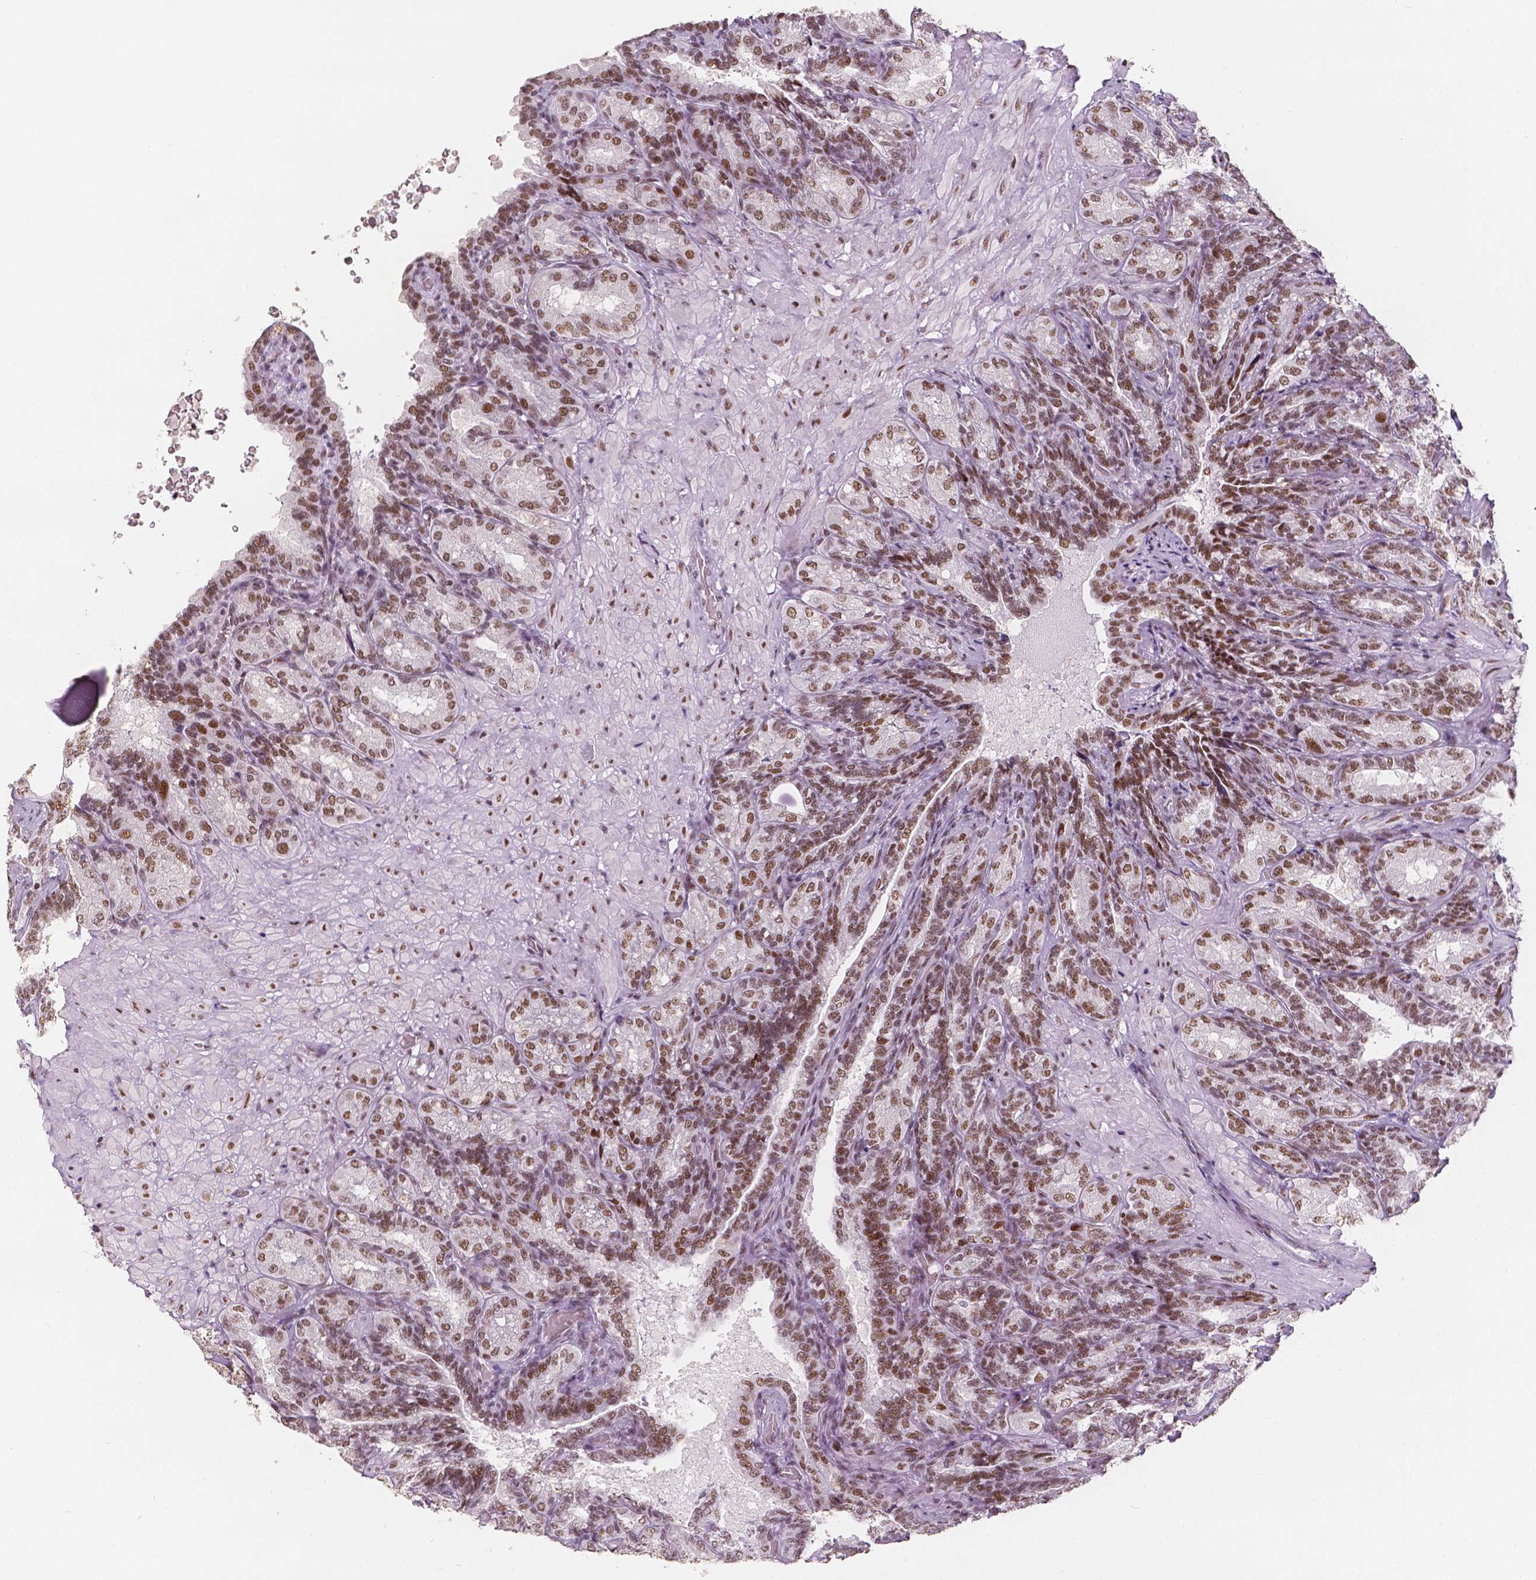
{"staining": {"intensity": "moderate", "quantity": ">75%", "location": "nuclear"}, "tissue": "seminal vesicle", "cell_type": "Glandular cells", "image_type": "normal", "snomed": [{"axis": "morphology", "description": "Normal tissue, NOS"}, {"axis": "topography", "description": "Seminal veicle"}], "caption": "A brown stain shows moderate nuclear positivity of a protein in glandular cells of benign seminal vesicle.", "gene": "HDAC1", "patient": {"sex": "male", "age": 68}}